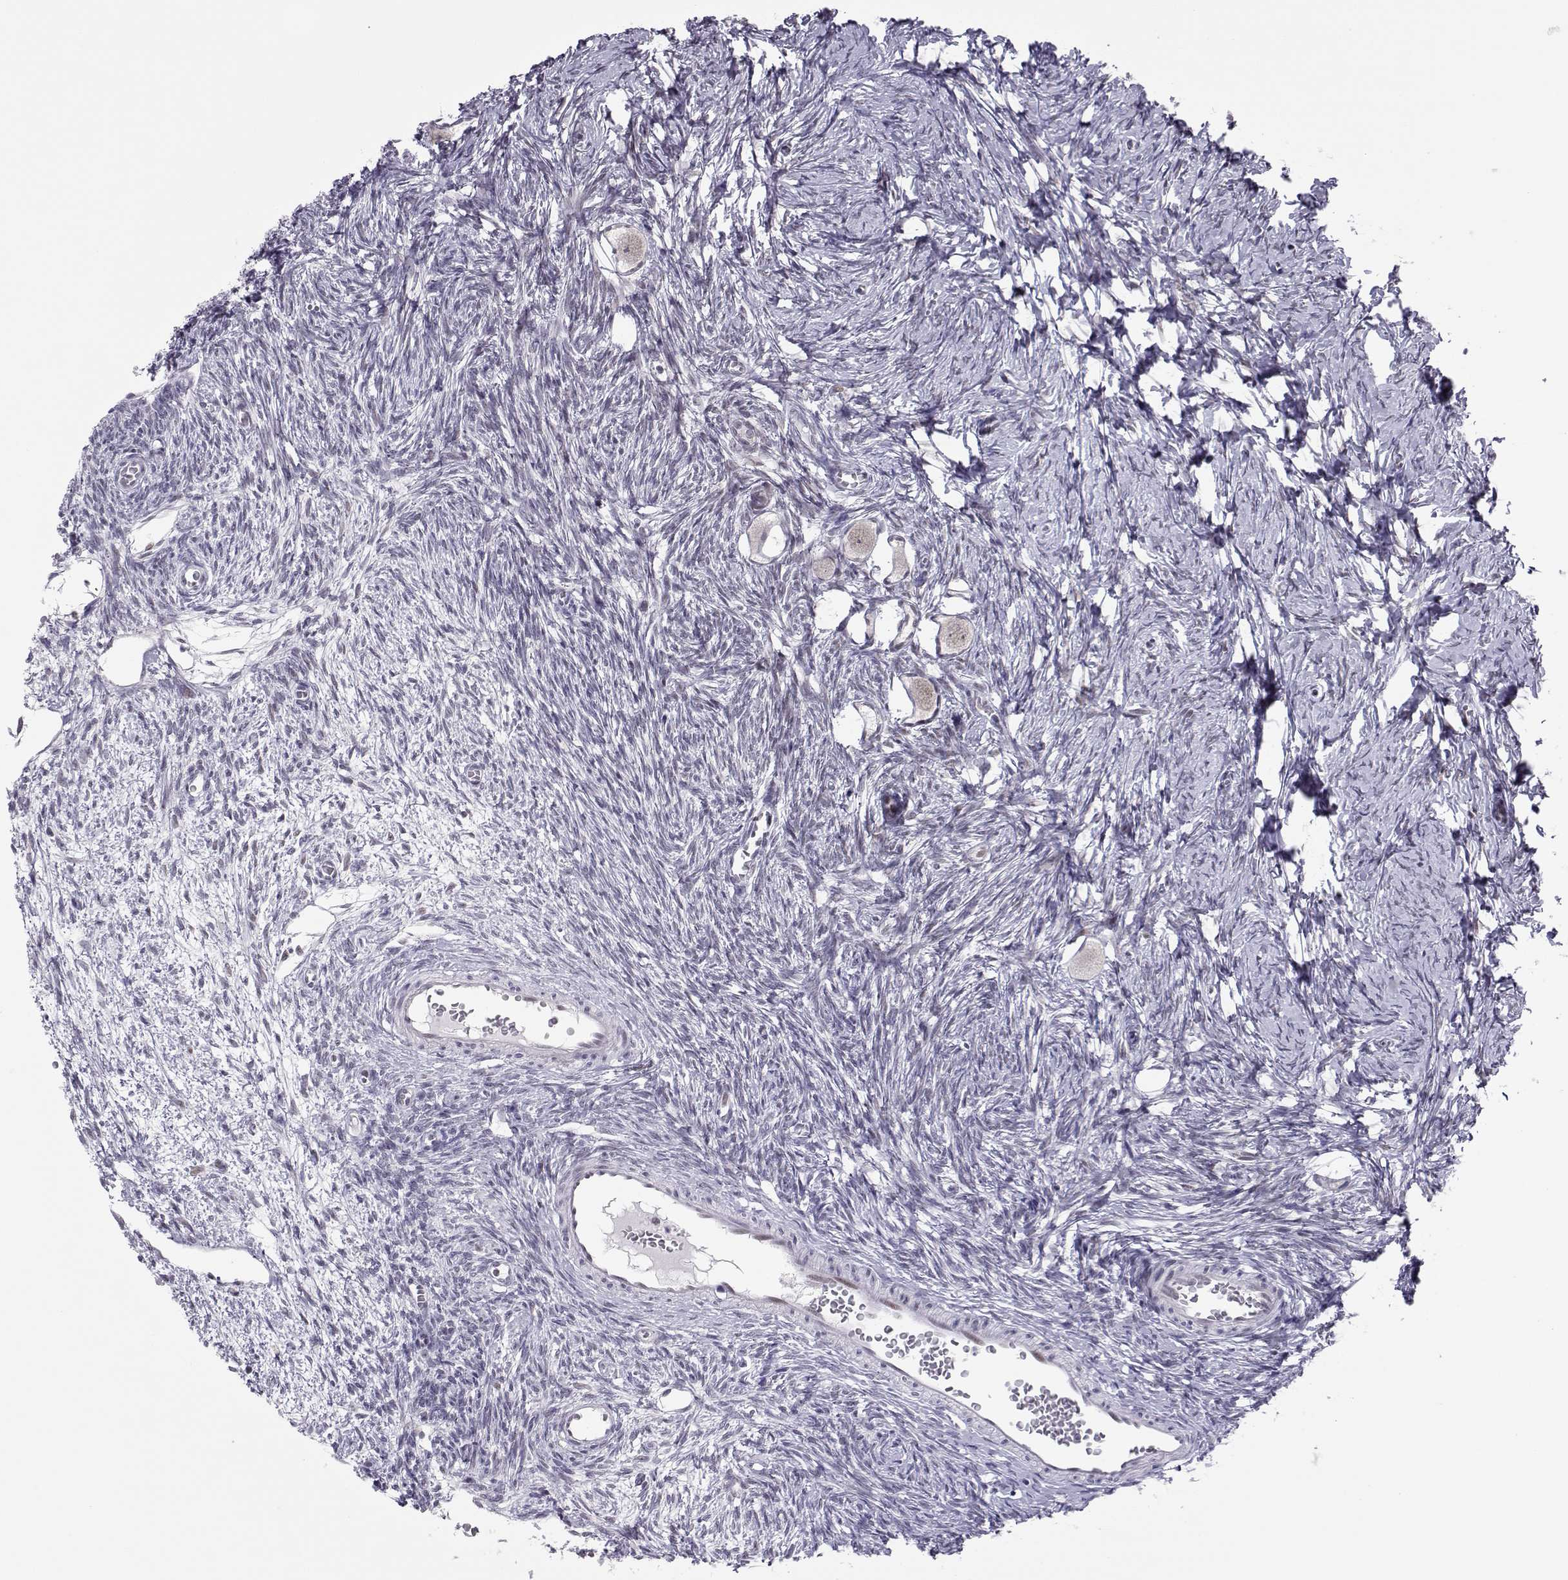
{"staining": {"intensity": "negative", "quantity": "none", "location": "none"}, "tissue": "ovary", "cell_type": "Follicle cells", "image_type": "normal", "snomed": [{"axis": "morphology", "description": "Normal tissue, NOS"}, {"axis": "topography", "description": "Ovary"}], "caption": "A photomicrograph of ovary stained for a protein displays no brown staining in follicle cells.", "gene": "SIX6", "patient": {"sex": "female", "age": 27}}